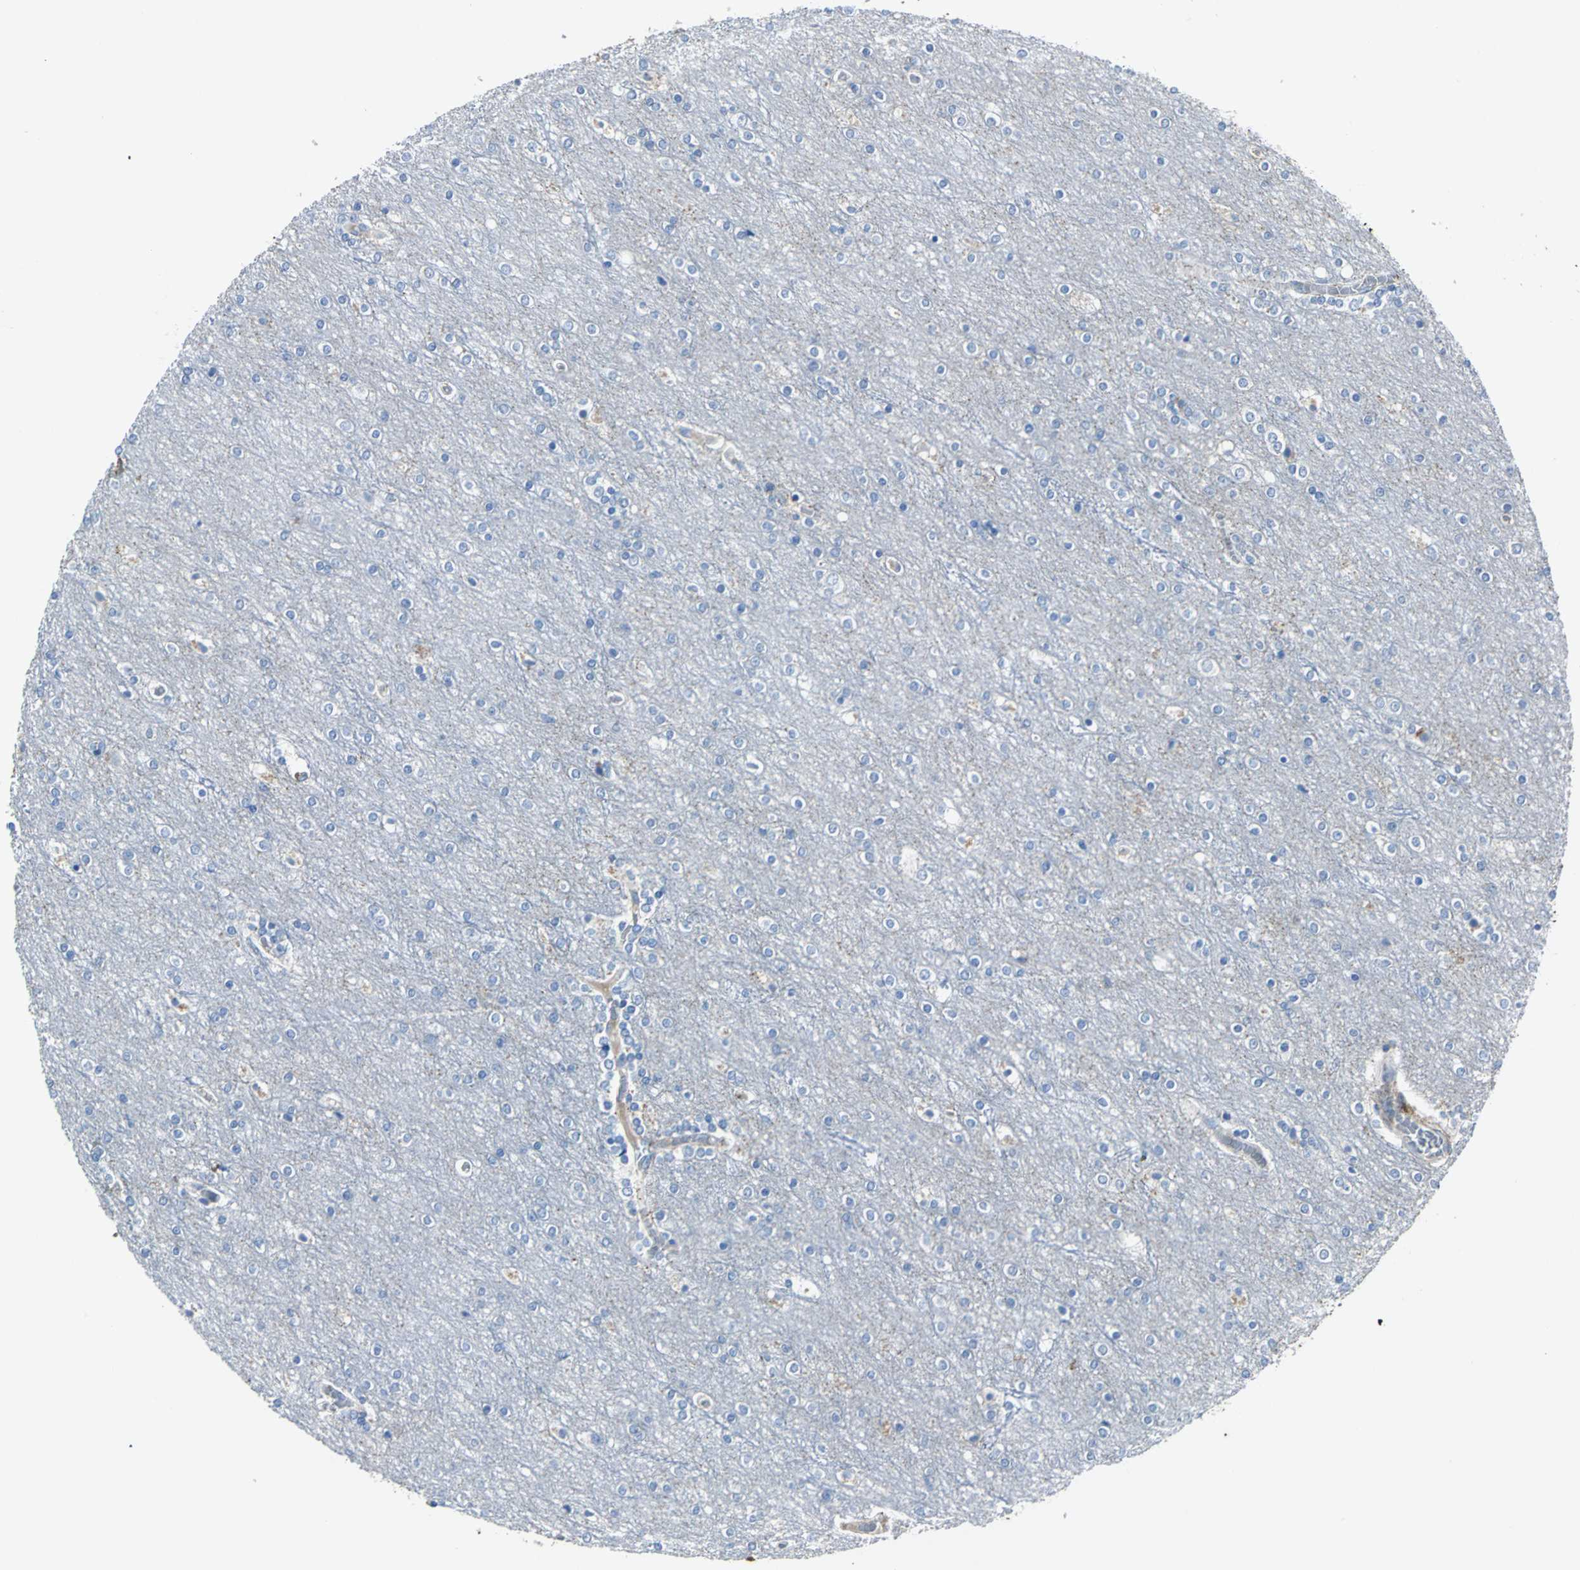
{"staining": {"intensity": "negative", "quantity": "none", "location": "none"}, "tissue": "cerebral cortex", "cell_type": "Endothelial cells", "image_type": "normal", "snomed": [{"axis": "morphology", "description": "Normal tissue, NOS"}, {"axis": "topography", "description": "Cerebral cortex"}], "caption": "A histopathology image of human cerebral cortex is negative for staining in endothelial cells. The staining was performed using DAB (3,3'-diaminobenzidine) to visualize the protein expression in brown, while the nuclei were stained in blue with hematoxylin (Magnification: 20x).", "gene": "EFNB3", "patient": {"sex": "female", "age": 54}}